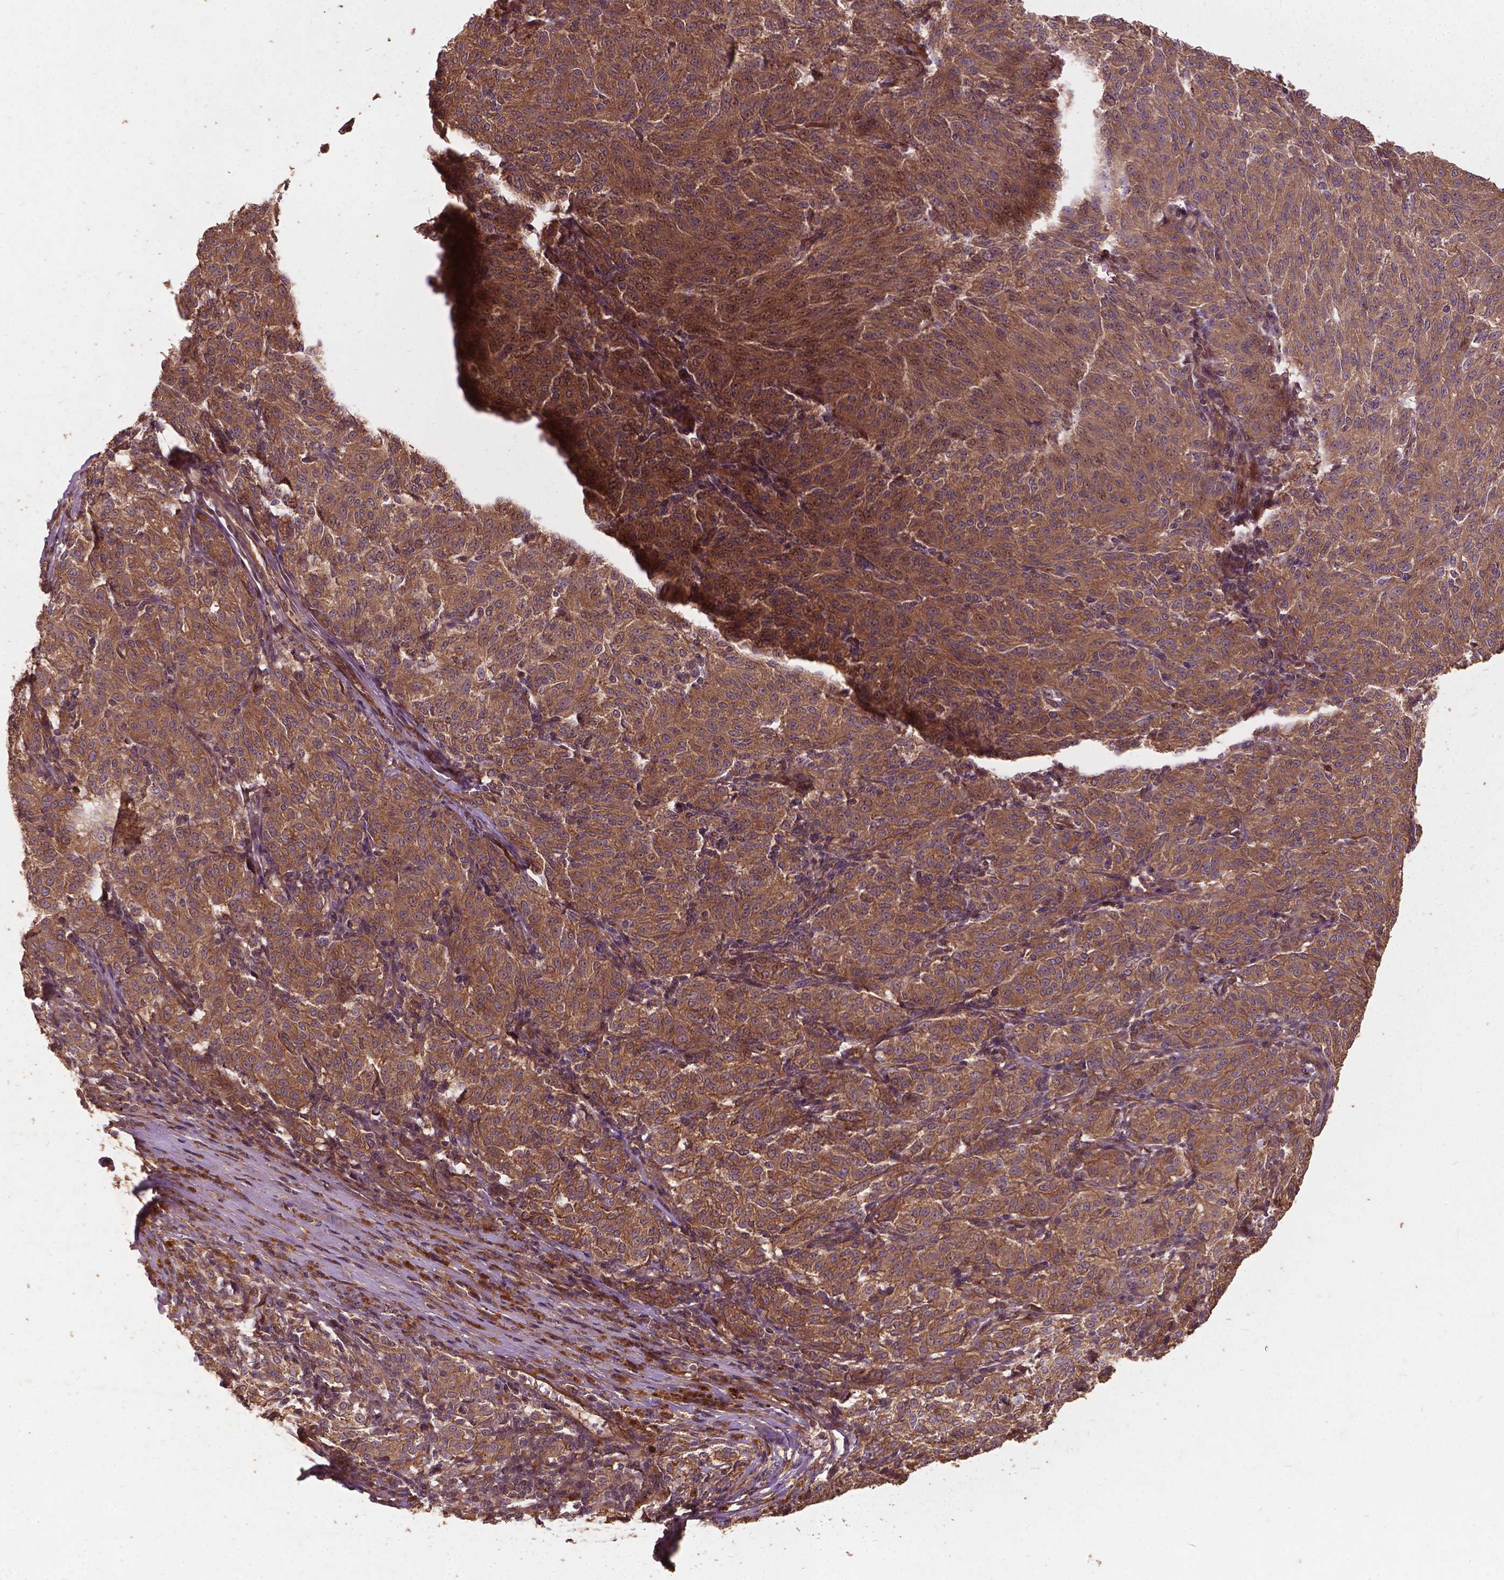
{"staining": {"intensity": "moderate", "quantity": ">75%", "location": "cytoplasmic/membranous"}, "tissue": "melanoma", "cell_type": "Tumor cells", "image_type": "cancer", "snomed": [{"axis": "morphology", "description": "Malignant melanoma, NOS"}, {"axis": "topography", "description": "Skin"}], "caption": "Protein expression analysis of melanoma reveals moderate cytoplasmic/membranous positivity in about >75% of tumor cells. (DAB = brown stain, brightfield microscopy at high magnification).", "gene": "UBXN2A", "patient": {"sex": "female", "age": 72}}